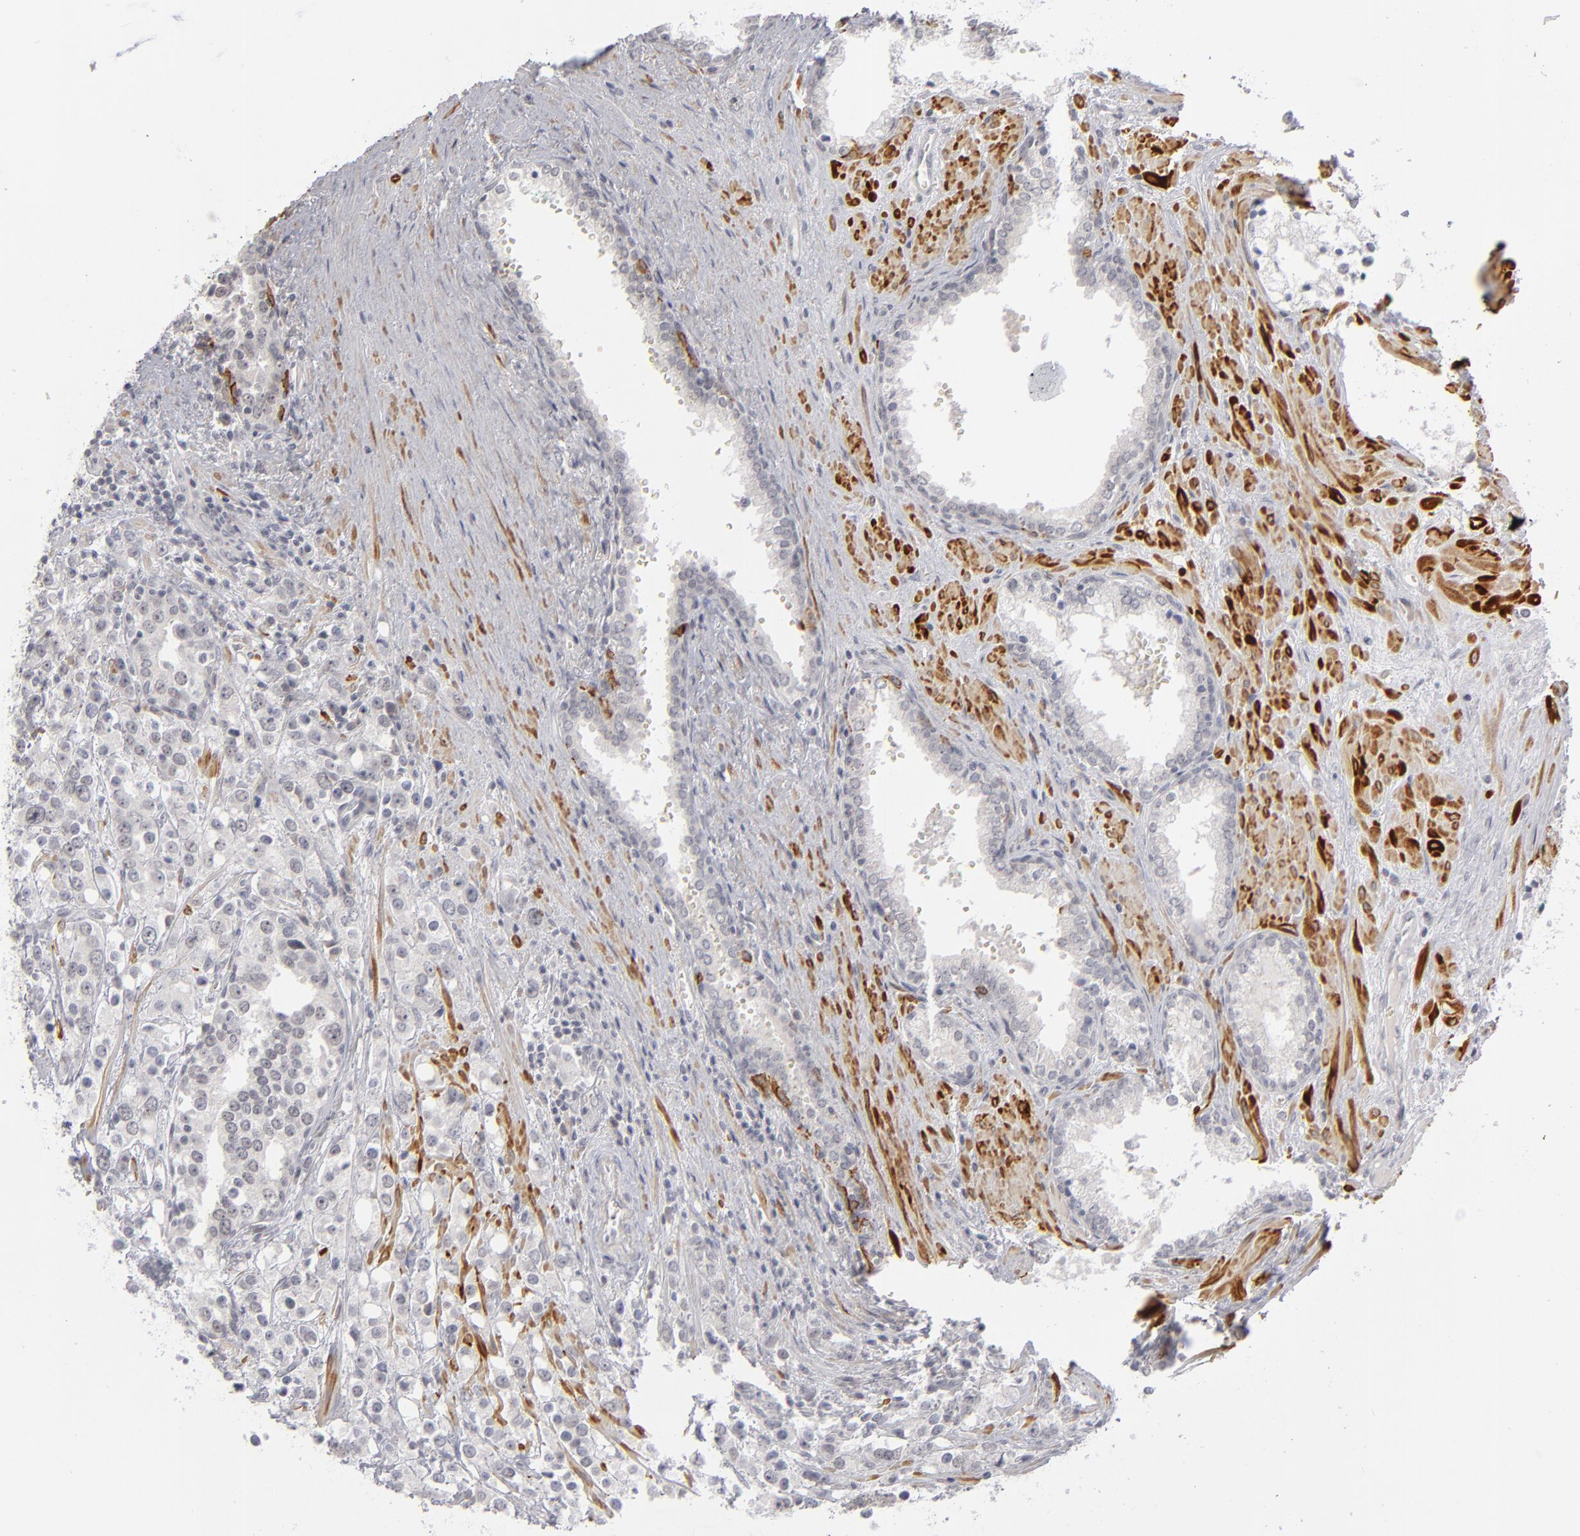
{"staining": {"intensity": "negative", "quantity": "none", "location": "none"}, "tissue": "prostate cancer", "cell_type": "Tumor cells", "image_type": "cancer", "snomed": [{"axis": "morphology", "description": "Adenocarcinoma, High grade"}, {"axis": "topography", "description": "Prostate"}], "caption": "Immunohistochemical staining of human high-grade adenocarcinoma (prostate) displays no significant expression in tumor cells.", "gene": "KIAA1210", "patient": {"sex": "male", "age": 71}}